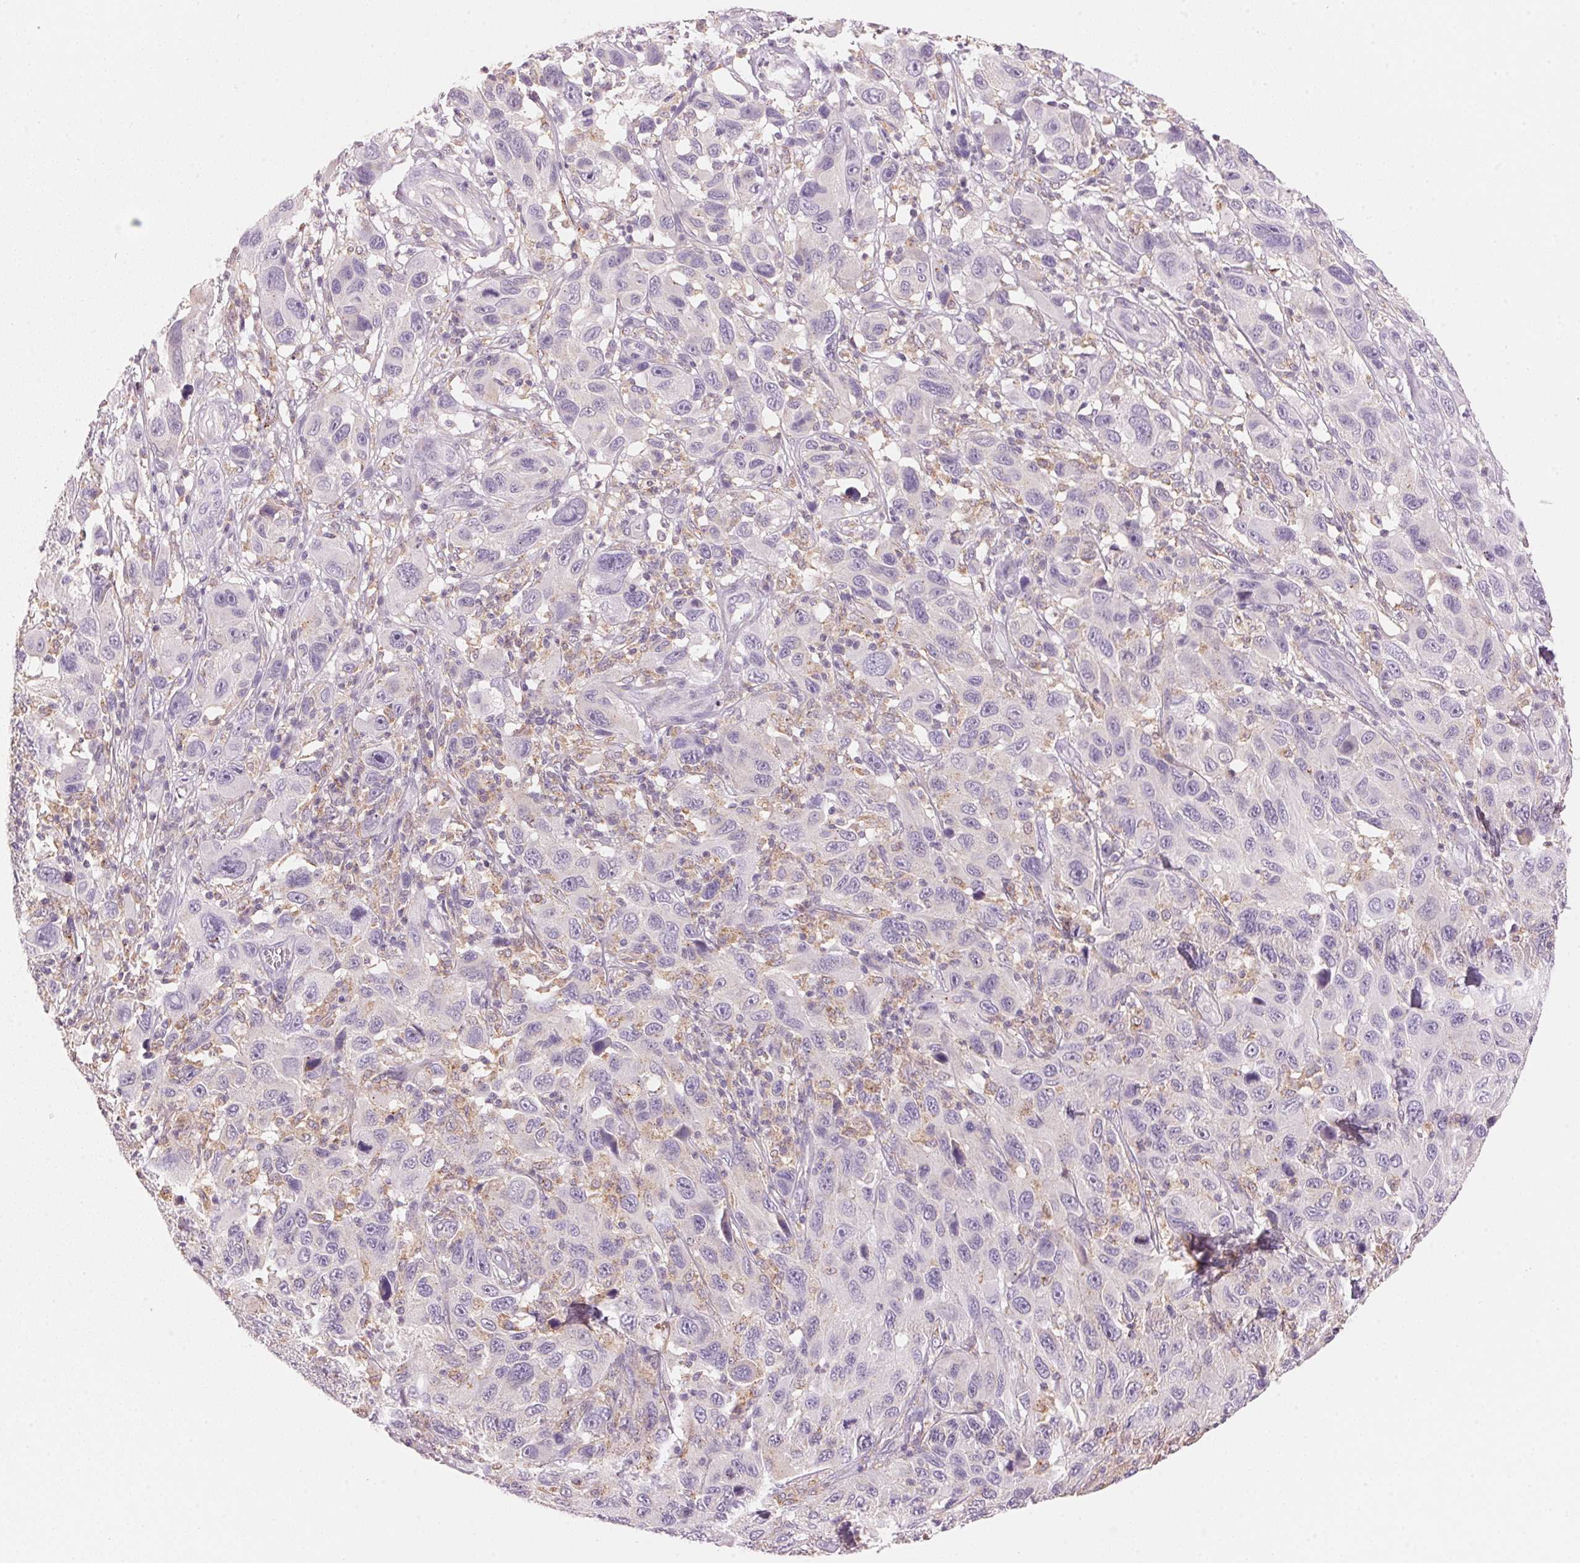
{"staining": {"intensity": "negative", "quantity": "none", "location": "none"}, "tissue": "melanoma", "cell_type": "Tumor cells", "image_type": "cancer", "snomed": [{"axis": "morphology", "description": "Malignant melanoma, NOS"}, {"axis": "topography", "description": "Skin"}], "caption": "A micrograph of human malignant melanoma is negative for staining in tumor cells.", "gene": "HOXB13", "patient": {"sex": "male", "age": 53}}